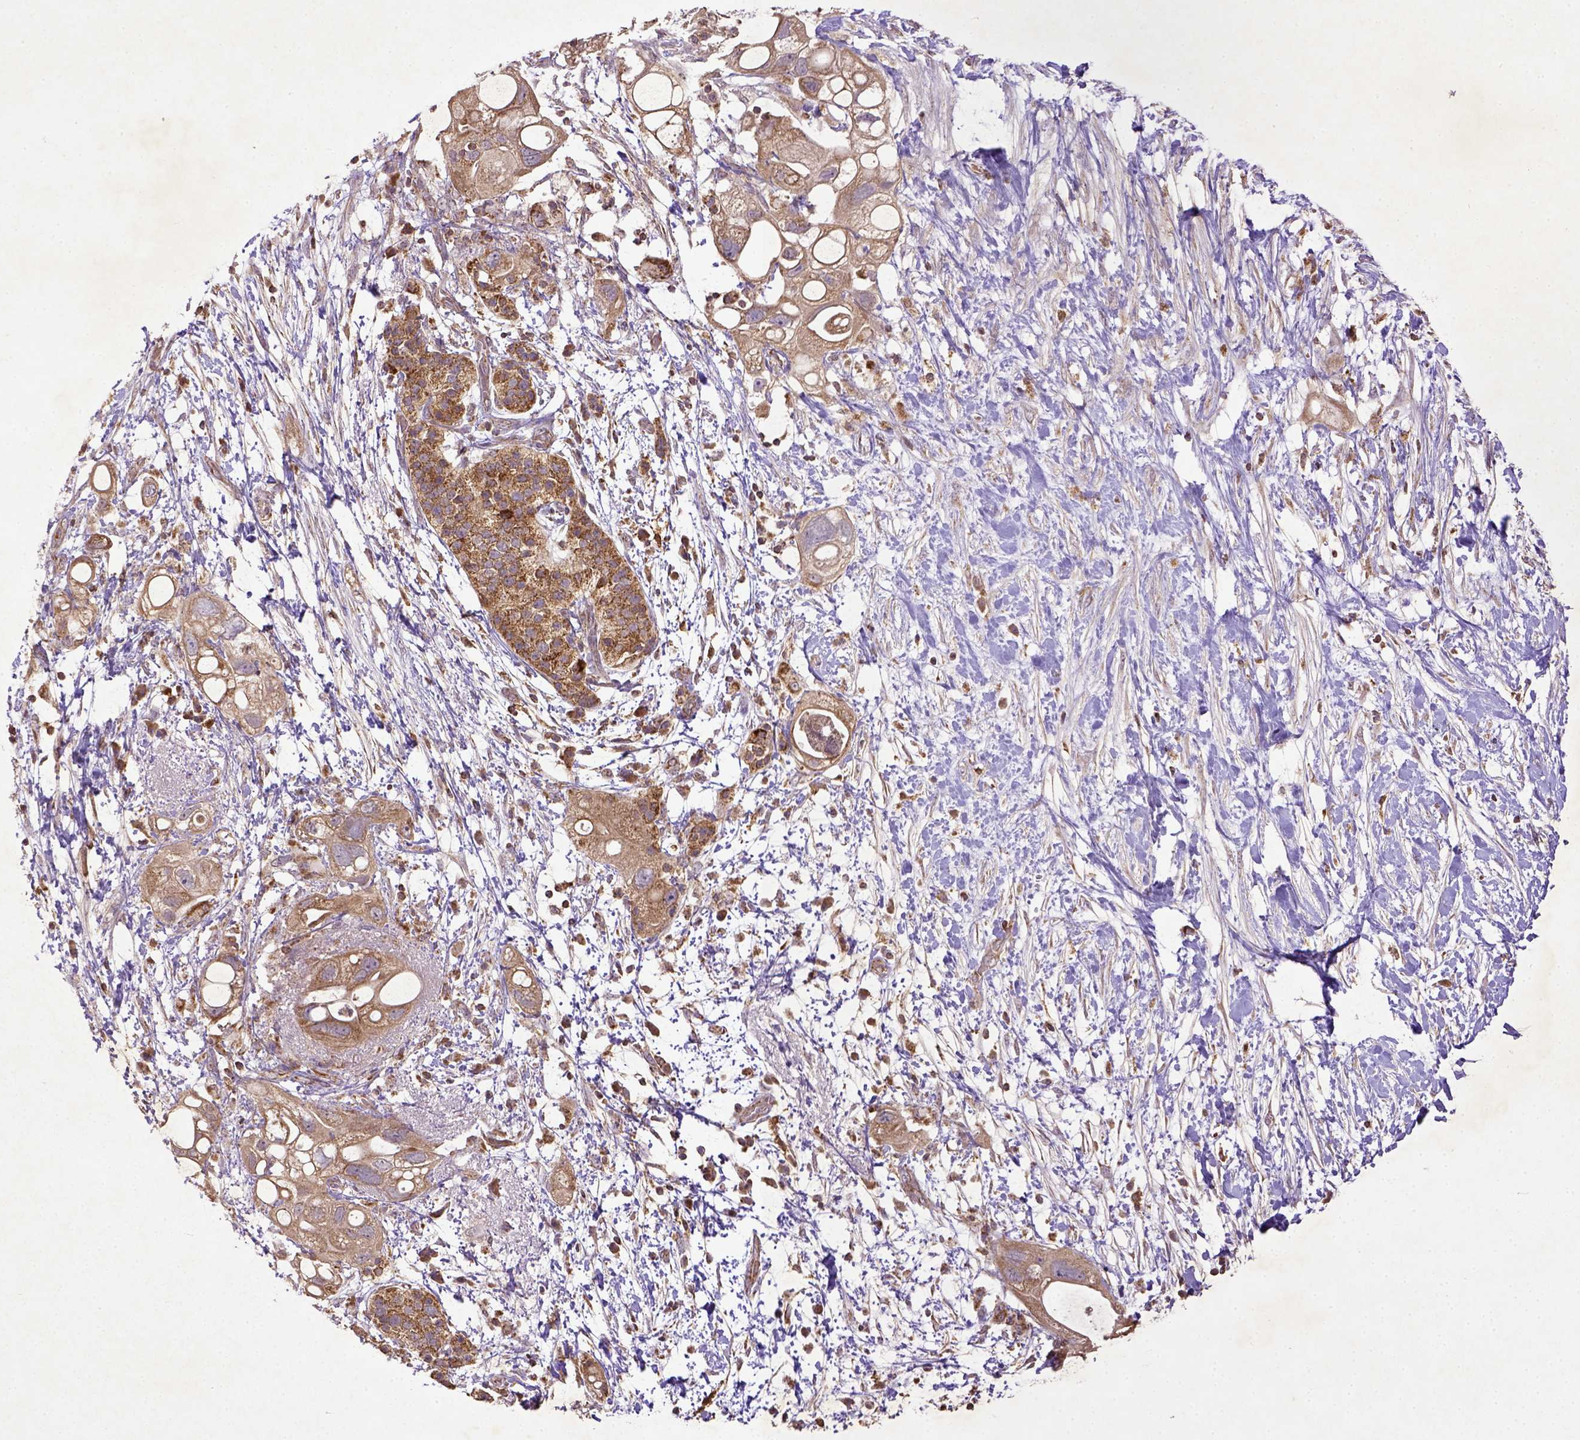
{"staining": {"intensity": "moderate", "quantity": ">75%", "location": "cytoplasmic/membranous"}, "tissue": "pancreatic cancer", "cell_type": "Tumor cells", "image_type": "cancer", "snomed": [{"axis": "morphology", "description": "Adenocarcinoma, NOS"}, {"axis": "topography", "description": "Pancreas"}], "caption": "Adenocarcinoma (pancreatic) tissue demonstrates moderate cytoplasmic/membranous positivity in about >75% of tumor cells, visualized by immunohistochemistry.", "gene": "MT-CO1", "patient": {"sex": "female", "age": 72}}